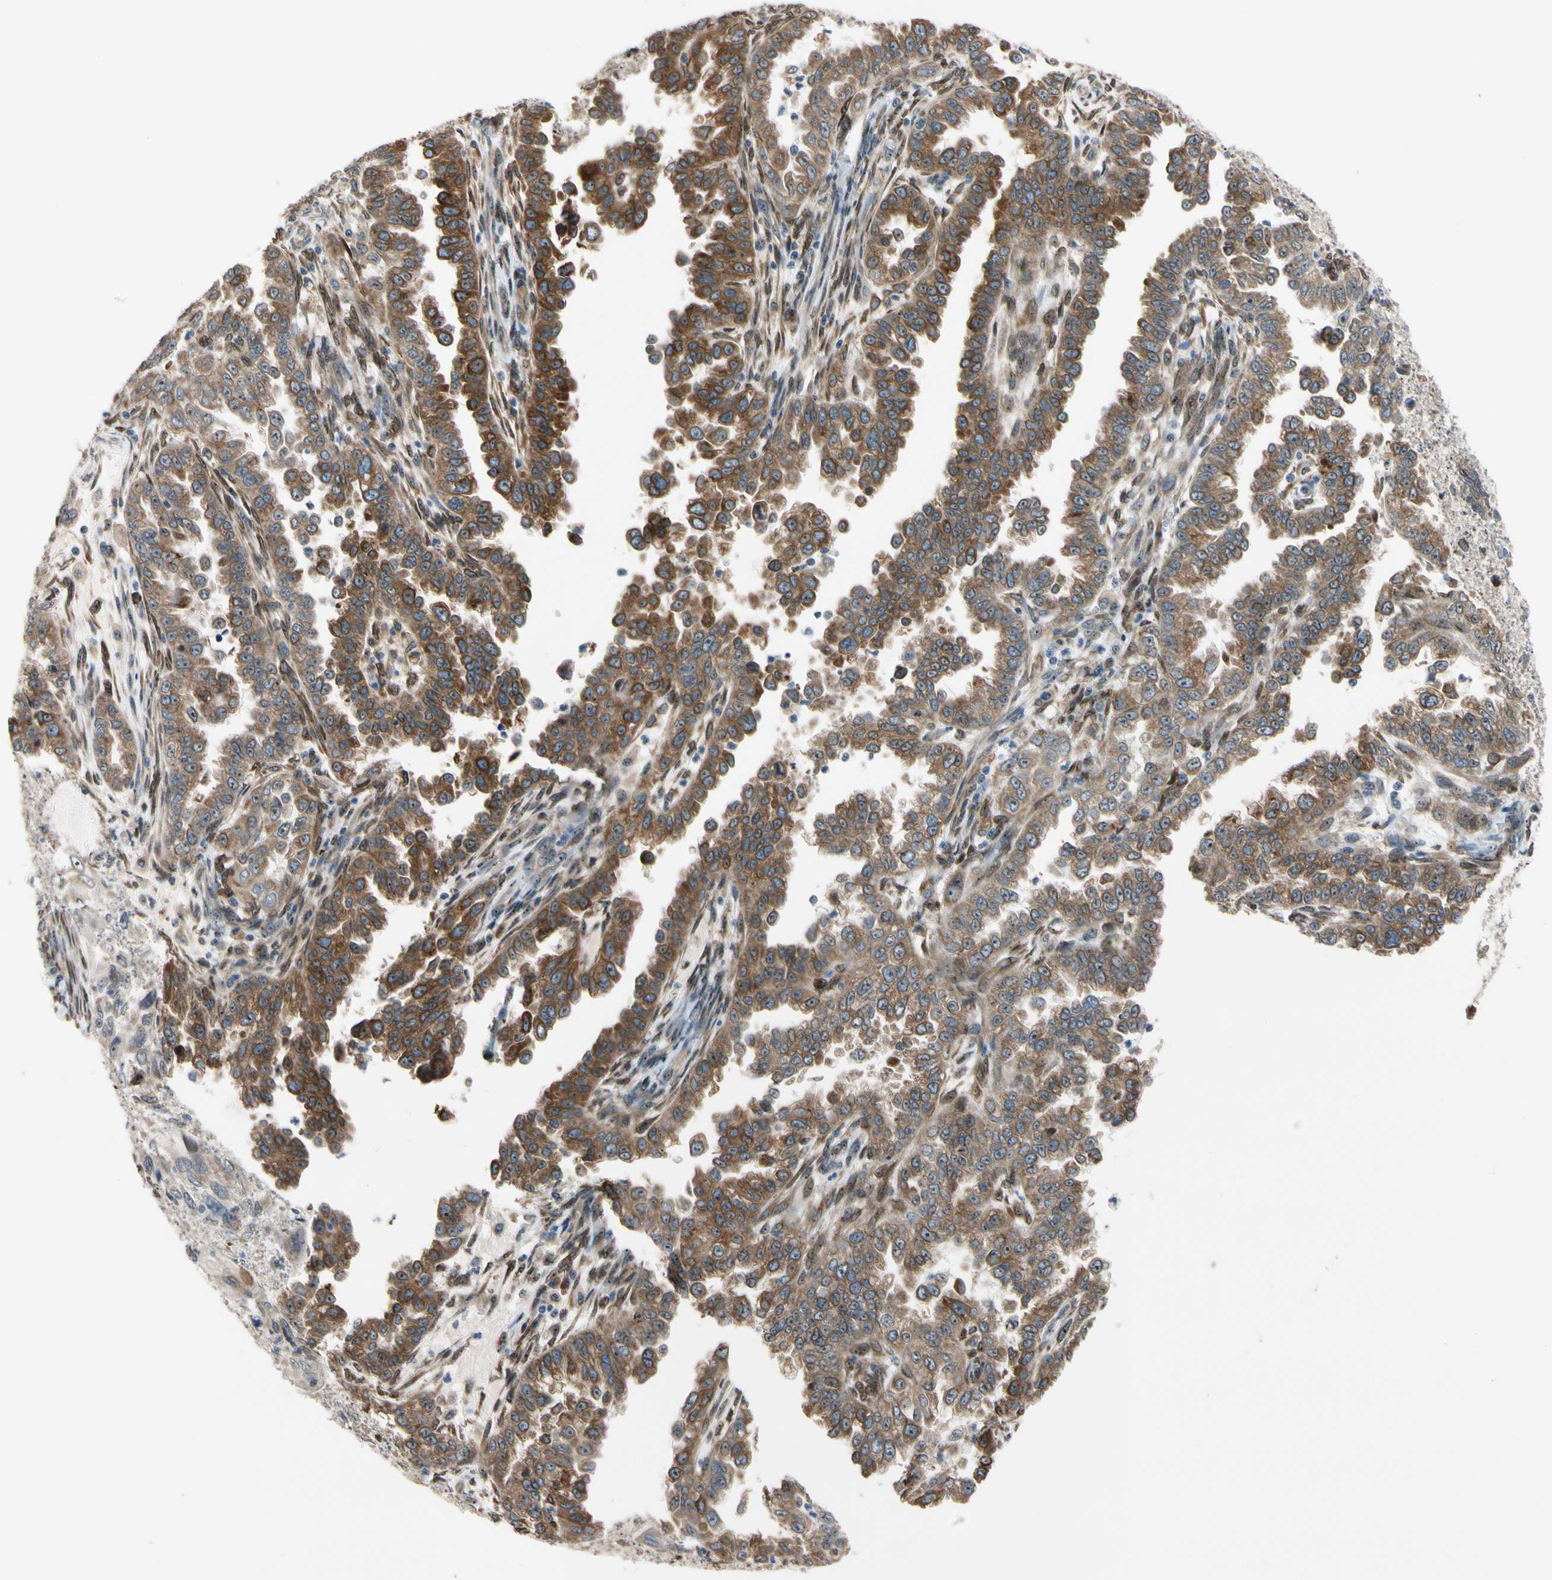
{"staining": {"intensity": "strong", "quantity": ">75%", "location": "cytoplasmic/membranous"}, "tissue": "endometrial cancer", "cell_type": "Tumor cells", "image_type": "cancer", "snomed": [{"axis": "morphology", "description": "Adenocarcinoma, NOS"}, {"axis": "topography", "description": "Endometrium"}], "caption": "A brown stain labels strong cytoplasmic/membranous positivity of a protein in human endometrial adenocarcinoma tumor cells. Immunohistochemistry stains the protein of interest in brown and the nuclei are stained blue.", "gene": "TMED7", "patient": {"sex": "female", "age": 85}}